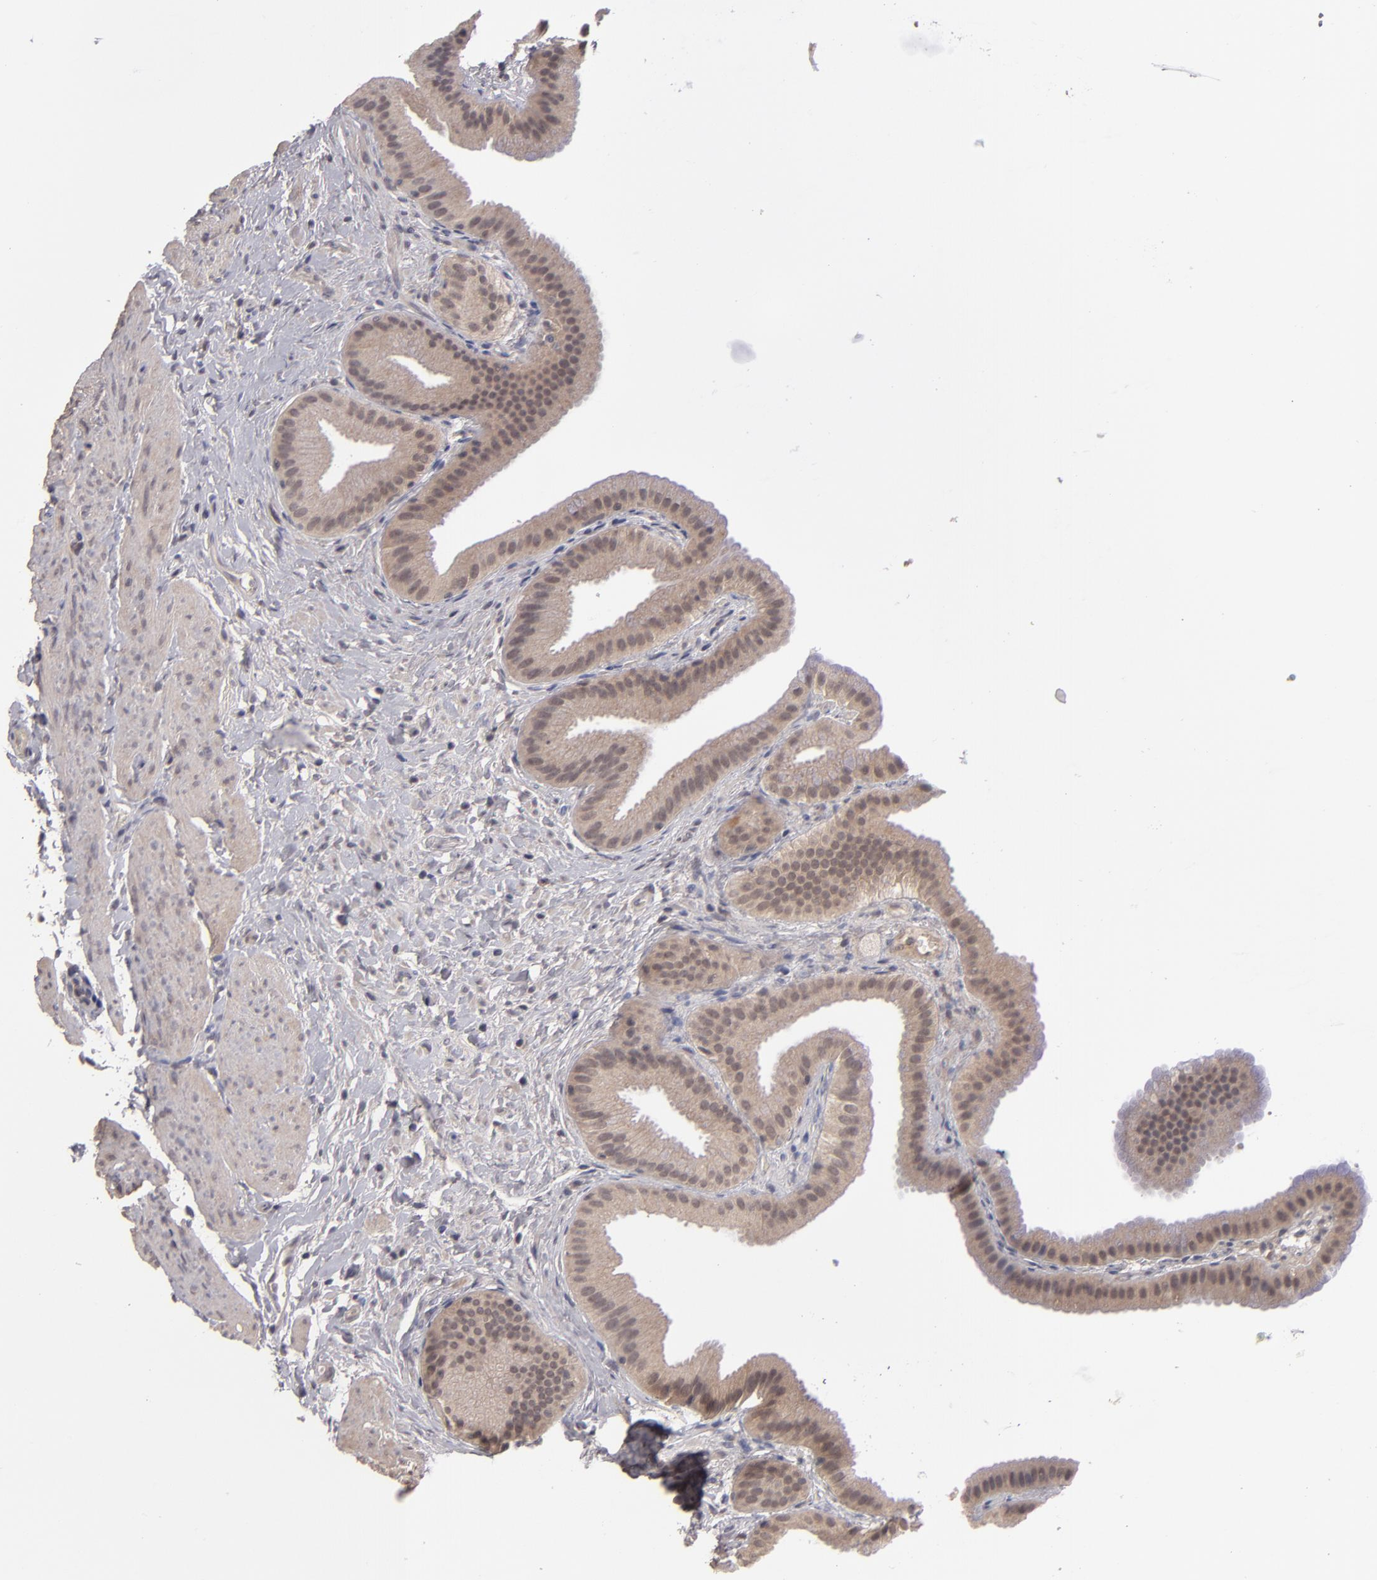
{"staining": {"intensity": "moderate", "quantity": ">75%", "location": "cytoplasmic/membranous"}, "tissue": "gallbladder", "cell_type": "Glandular cells", "image_type": "normal", "snomed": [{"axis": "morphology", "description": "Normal tissue, NOS"}, {"axis": "topography", "description": "Gallbladder"}], "caption": "A micrograph showing moderate cytoplasmic/membranous expression in about >75% of glandular cells in unremarkable gallbladder, as visualized by brown immunohistochemical staining.", "gene": "TYMS", "patient": {"sex": "female", "age": 63}}